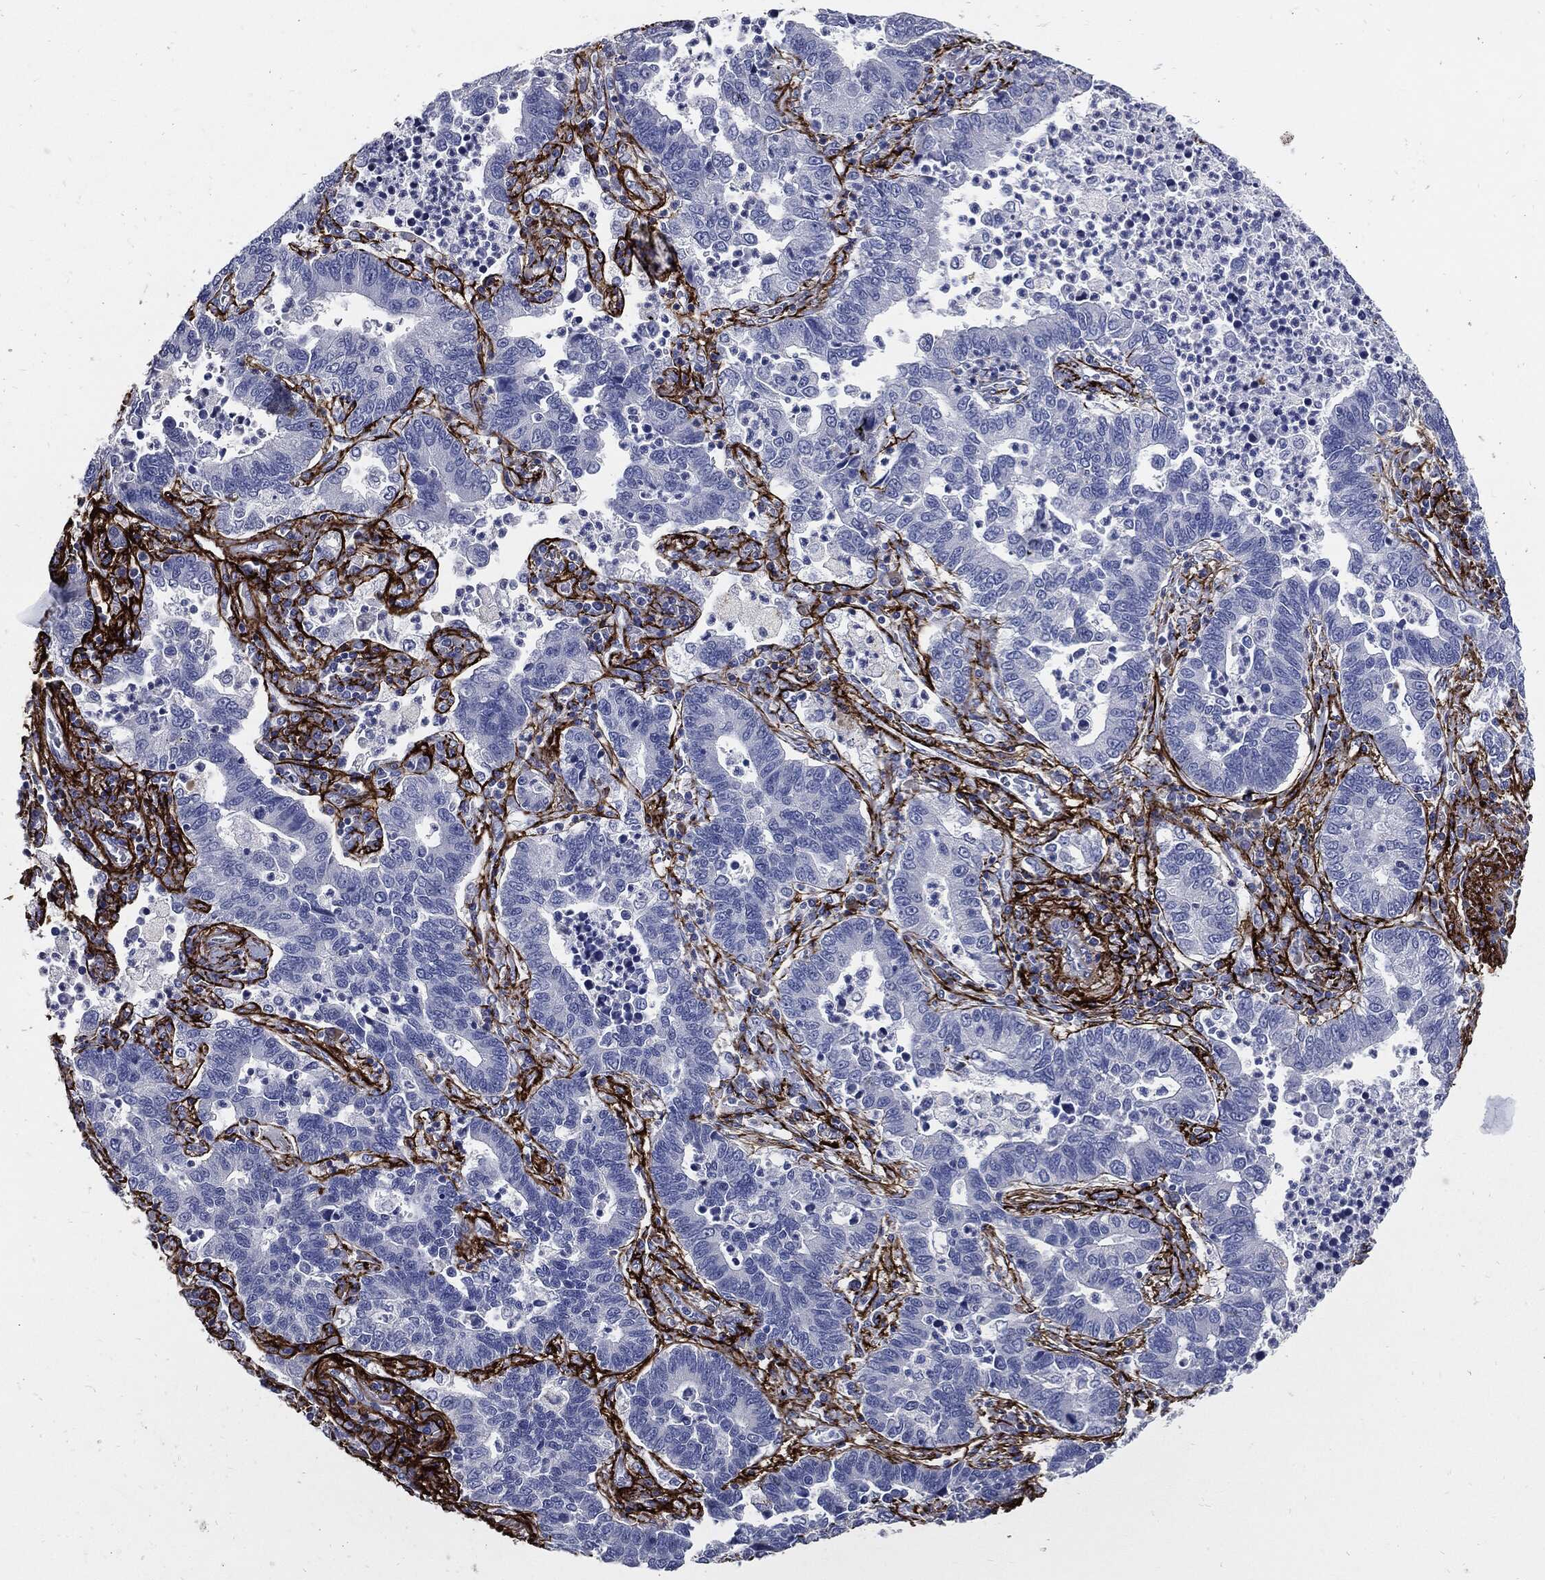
{"staining": {"intensity": "negative", "quantity": "none", "location": "none"}, "tissue": "lung cancer", "cell_type": "Tumor cells", "image_type": "cancer", "snomed": [{"axis": "morphology", "description": "Adenocarcinoma, NOS"}, {"axis": "topography", "description": "Lung"}], "caption": "Image shows no significant protein expression in tumor cells of adenocarcinoma (lung).", "gene": "FBN1", "patient": {"sex": "female", "age": 57}}